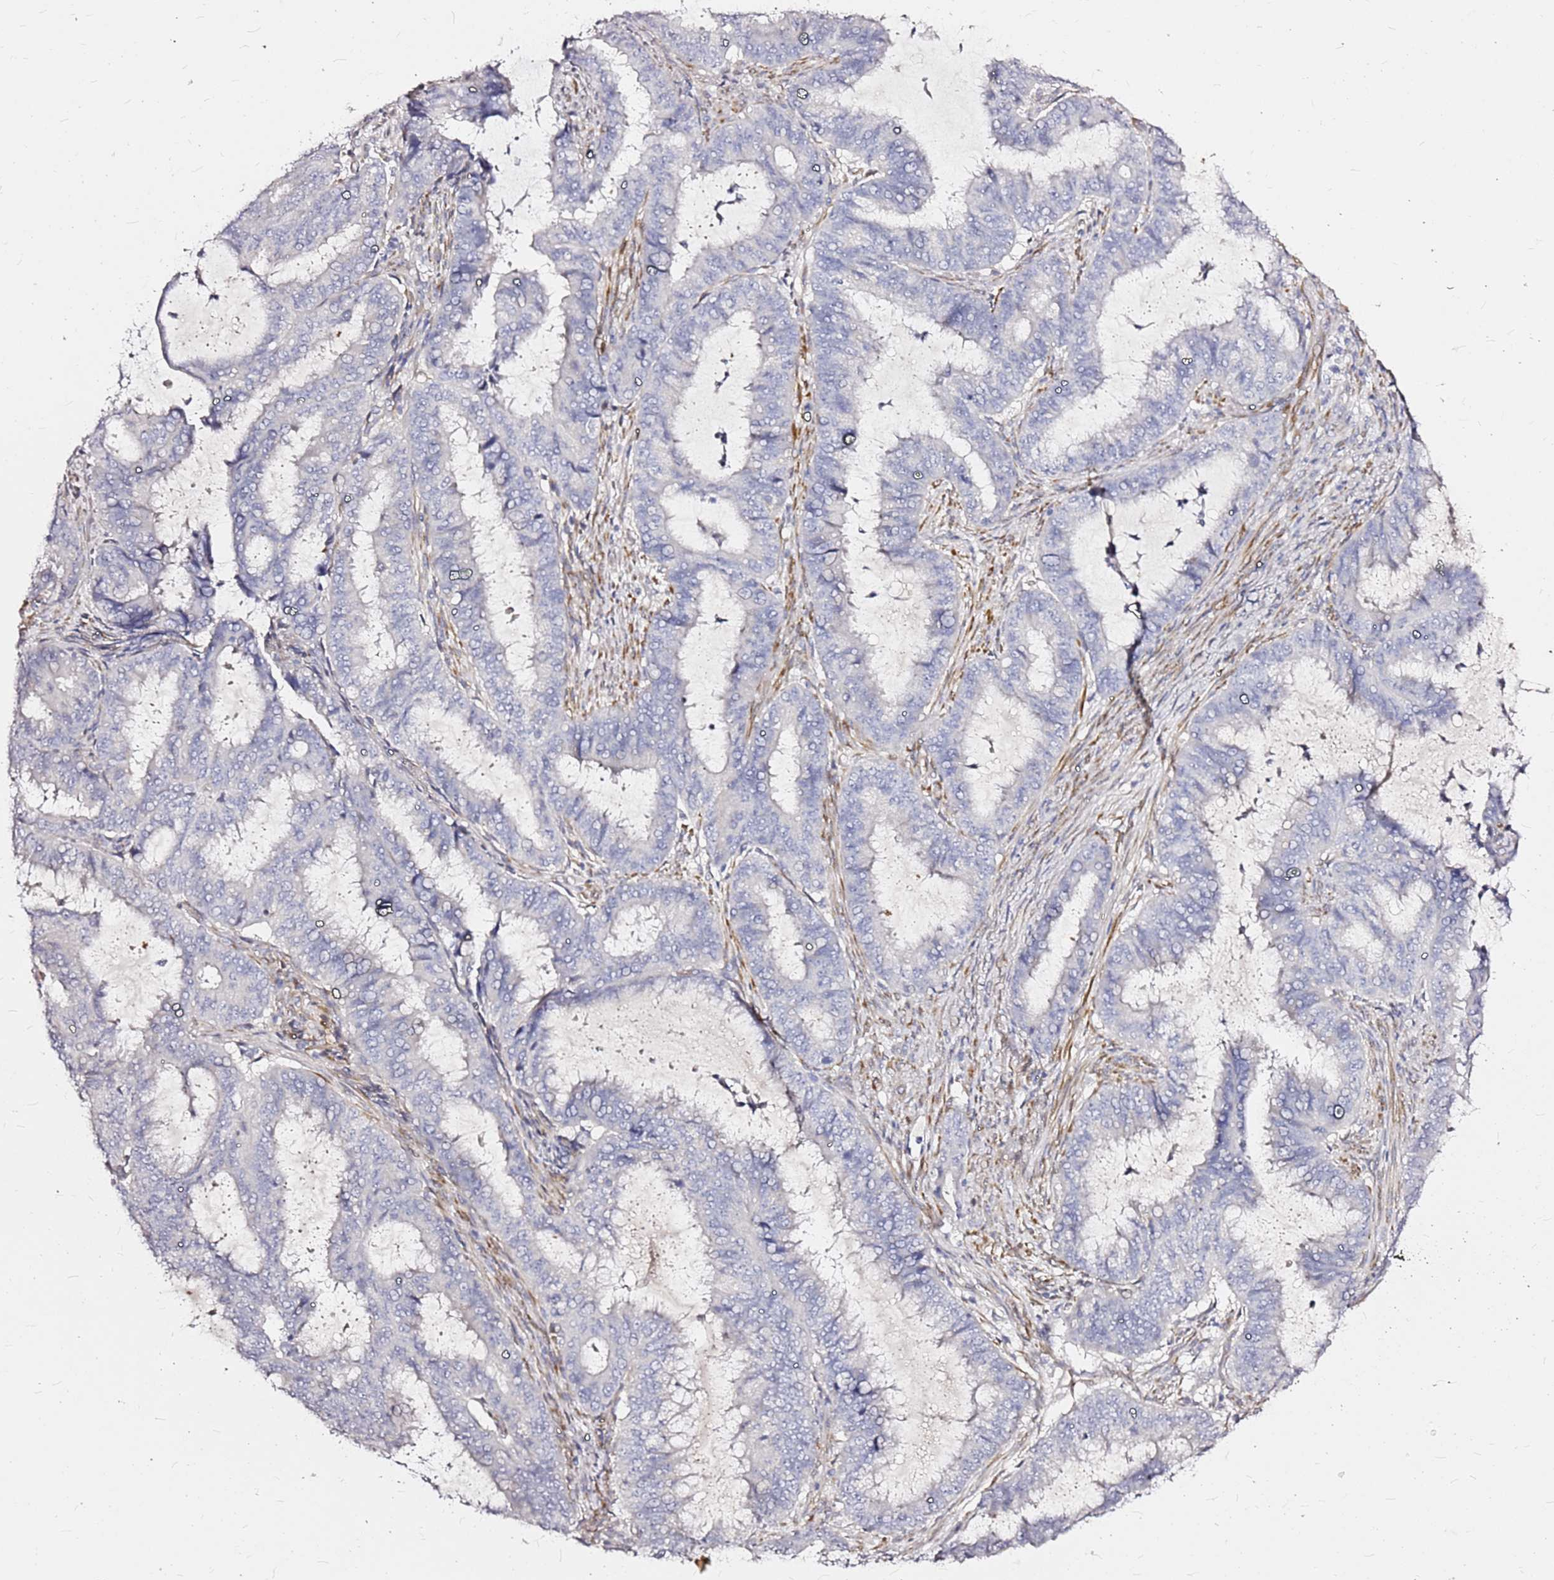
{"staining": {"intensity": "negative", "quantity": "none", "location": "none"}, "tissue": "endometrial cancer", "cell_type": "Tumor cells", "image_type": "cancer", "snomed": [{"axis": "morphology", "description": "Adenocarcinoma, NOS"}, {"axis": "topography", "description": "Endometrium"}], "caption": "This is an immunohistochemistry (IHC) image of endometrial adenocarcinoma. There is no positivity in tumor cells.", "gene": "CASD1", "patient": {"sex": "female", "age": 51}}